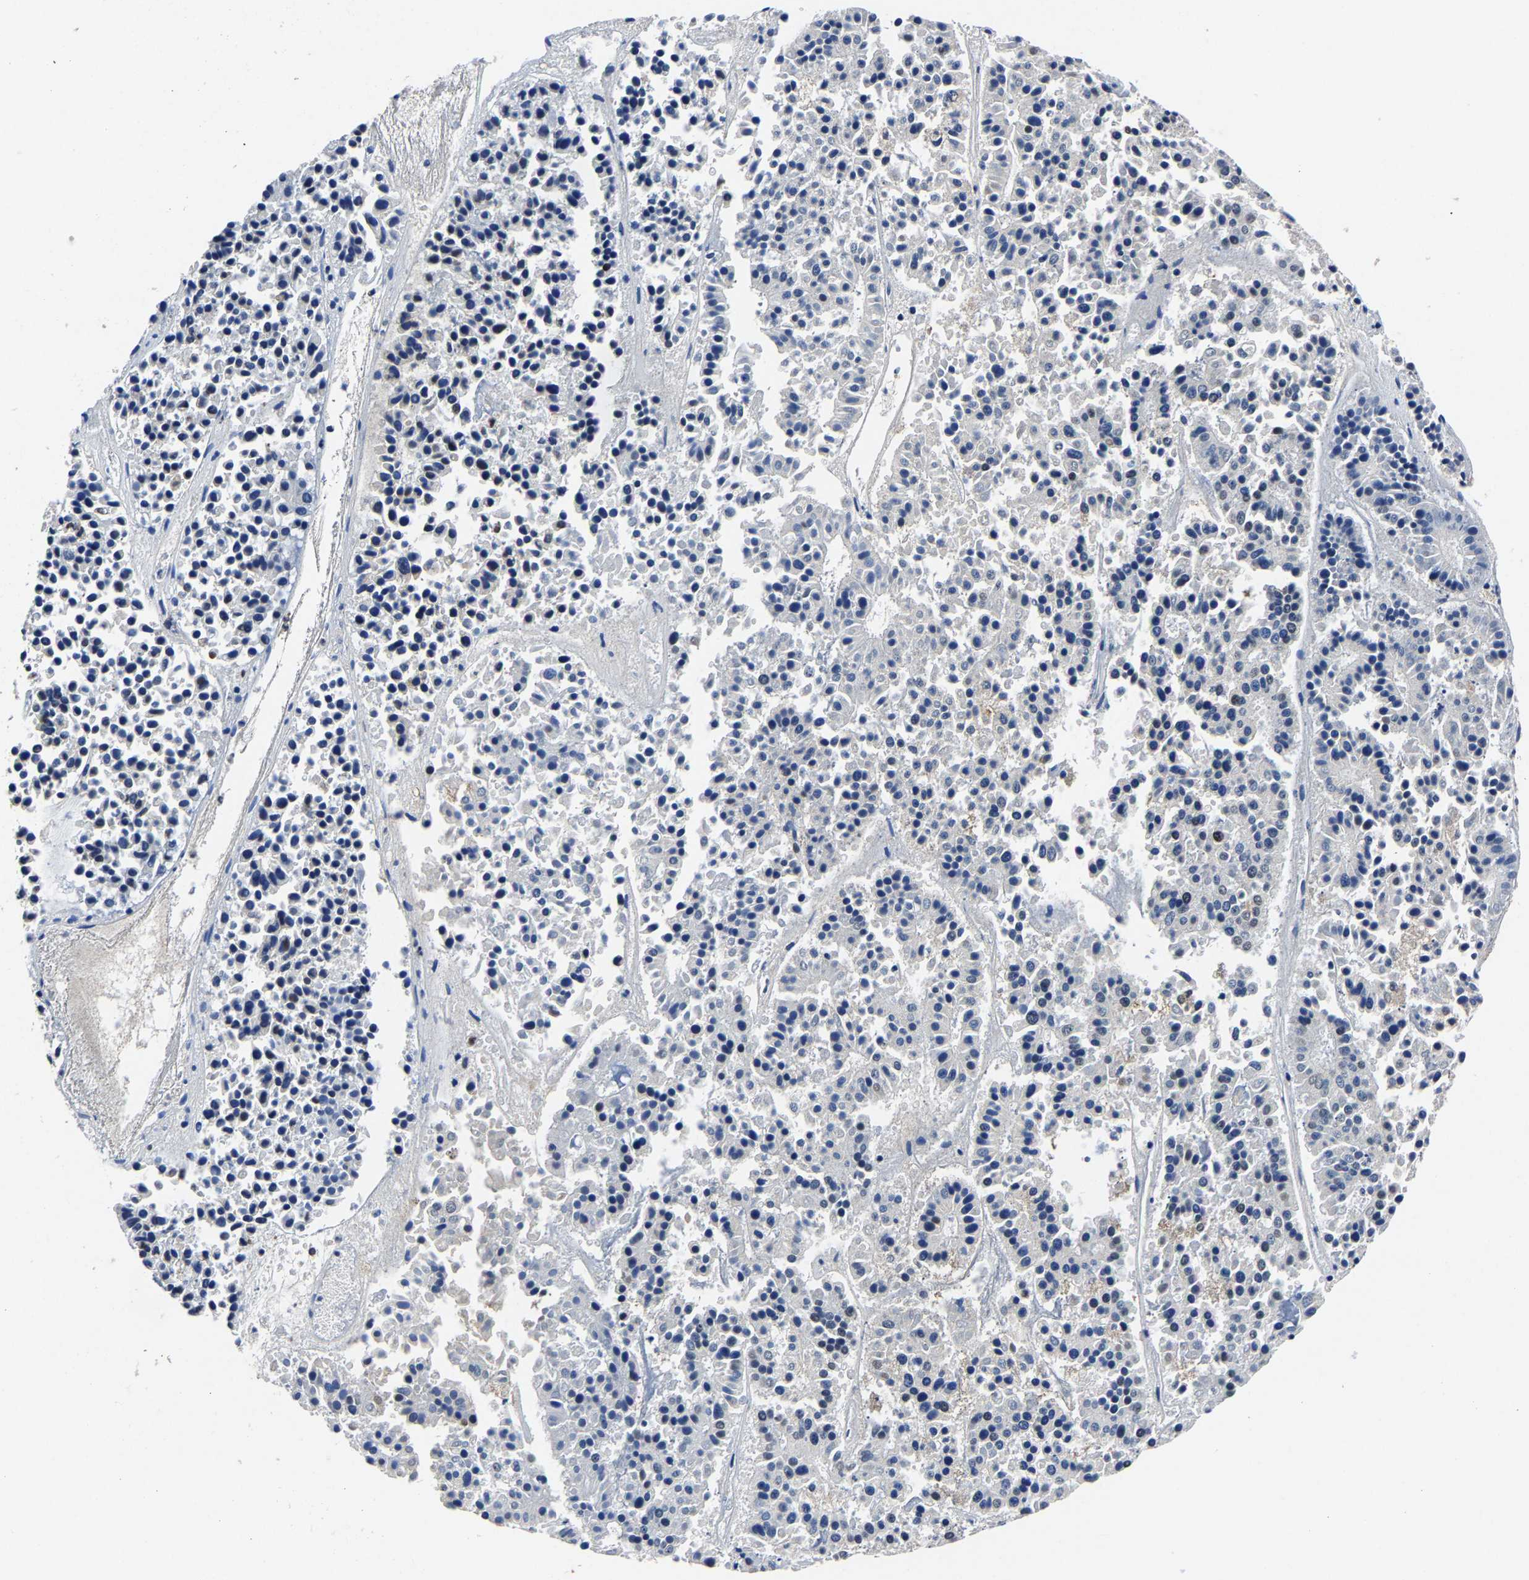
{"staining": {"intensity": "negative", "quantity": "none", "location": "none"}, "tissue": "pancreatic cancer", "cell_type": "Tumor cells", "image_type": "cancer", "snomed": [{"axis": "morphology", "description": "Adenocarcinoma, NOS"}, {"axis": "topography", "description": "Pancreas"}], "caption": "Tumor cells show no significant protein expression in pancreatic cancer (adenocarcinoma).", "gene": "RBM45", "patient": {"sex": "male", "age": 50}}